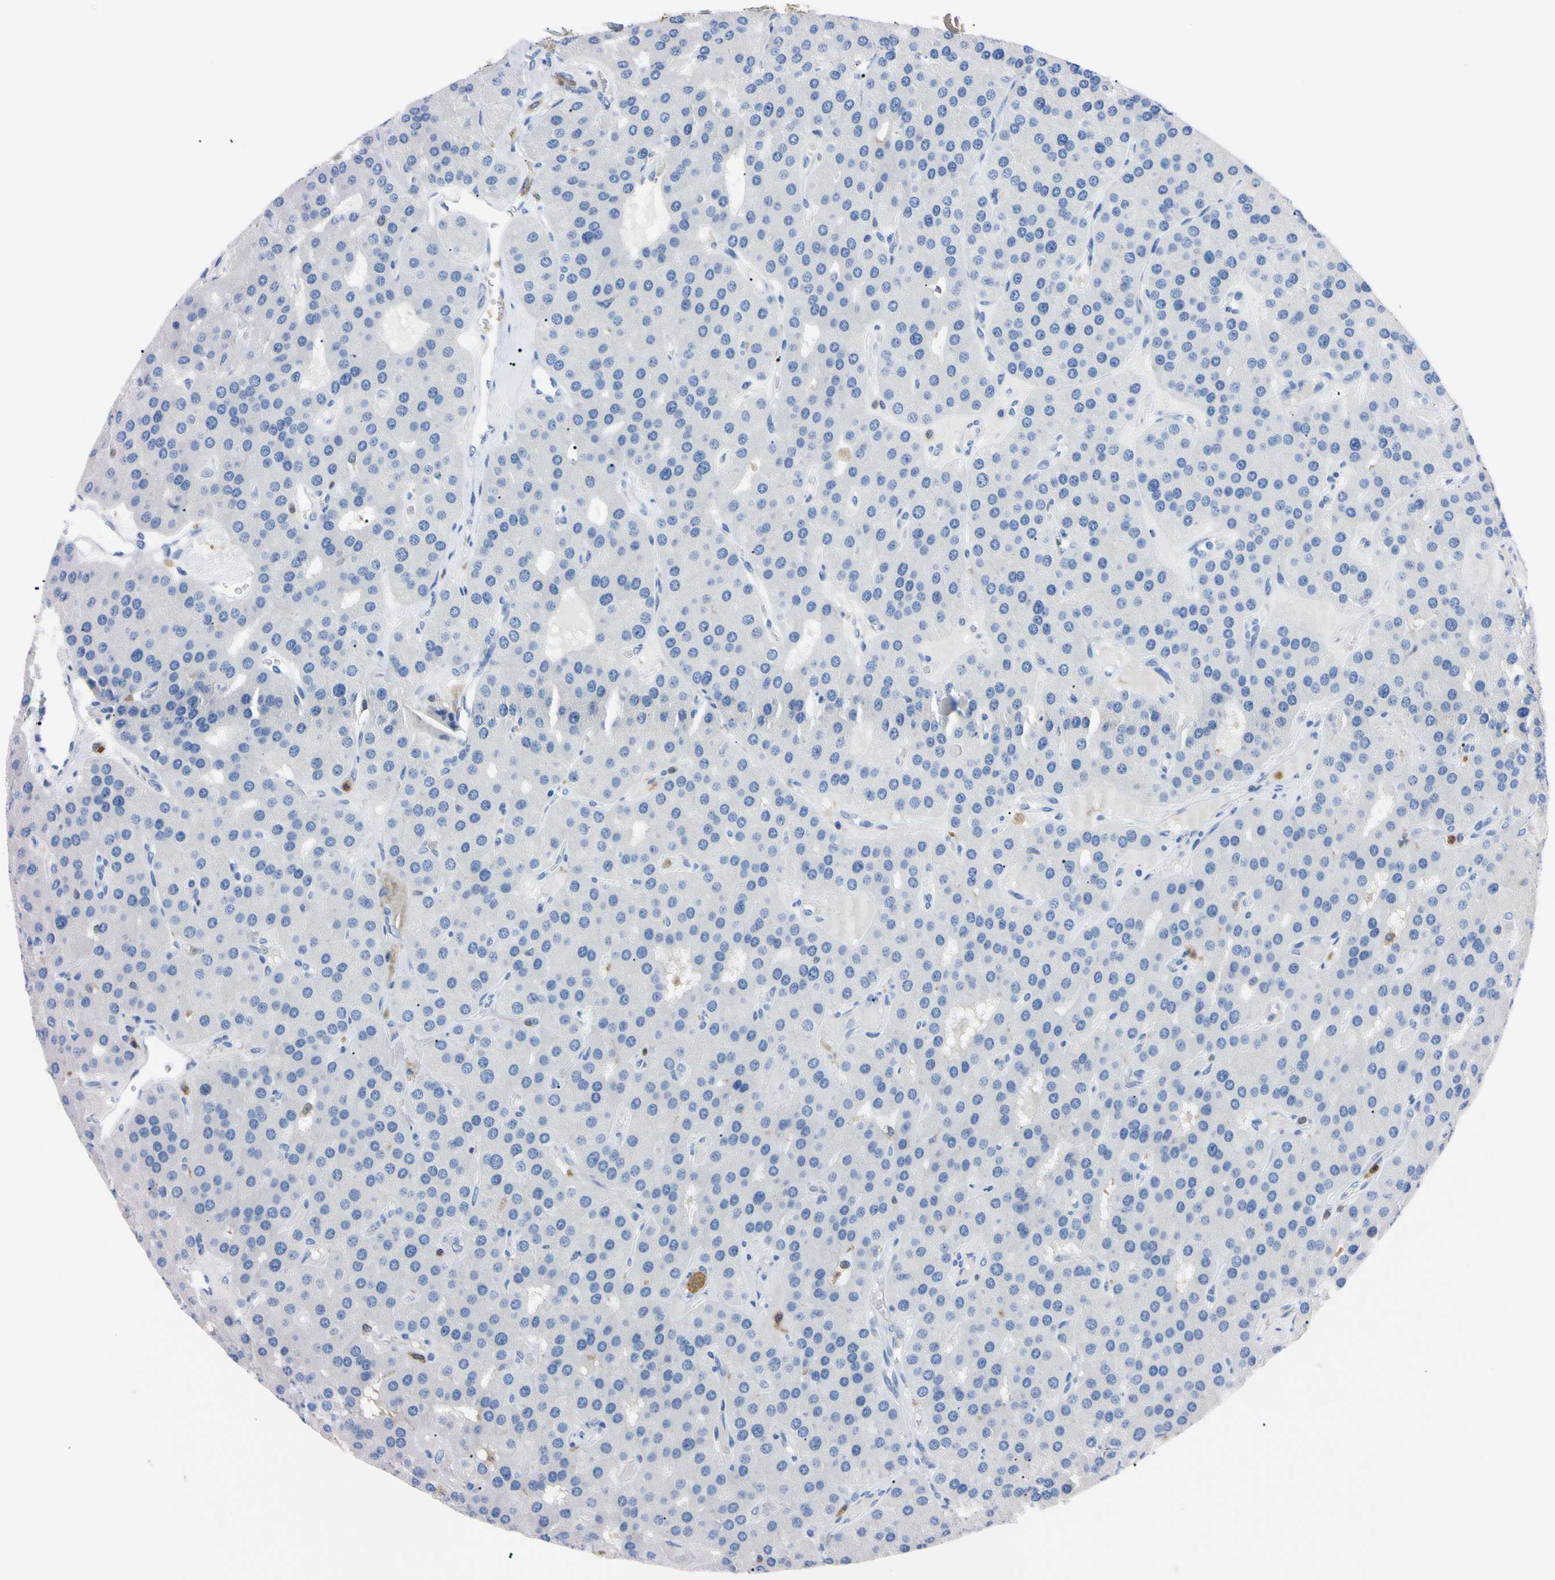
{"staining": {"intensity": "negative", "quantity": "none", "location": "none"}, "tissue": "parathyroid gland", "cell_type": "Glandular cells", "image_type": "normal", "snomed": [{"axis": "morphology", "description": "Normal tissue, NOS"}, {"axis": "morphology", "description": "Adenoma, NOS"}, {"axis": "topography", "description": "Parathyroid gland"}], "caption": "IHC photomicrograph of normal parathyroid gland stained for a protein (brown), which demonstrates no expression in glandular cells. Brightfield microscopy of IHC stained with DAB (3,3'-diaminobenzidine) (brown) and hematoxylin (blue), captured at high magnification.", "gene": "NCF4", "patient": {"sex": "female", "age": 86}}